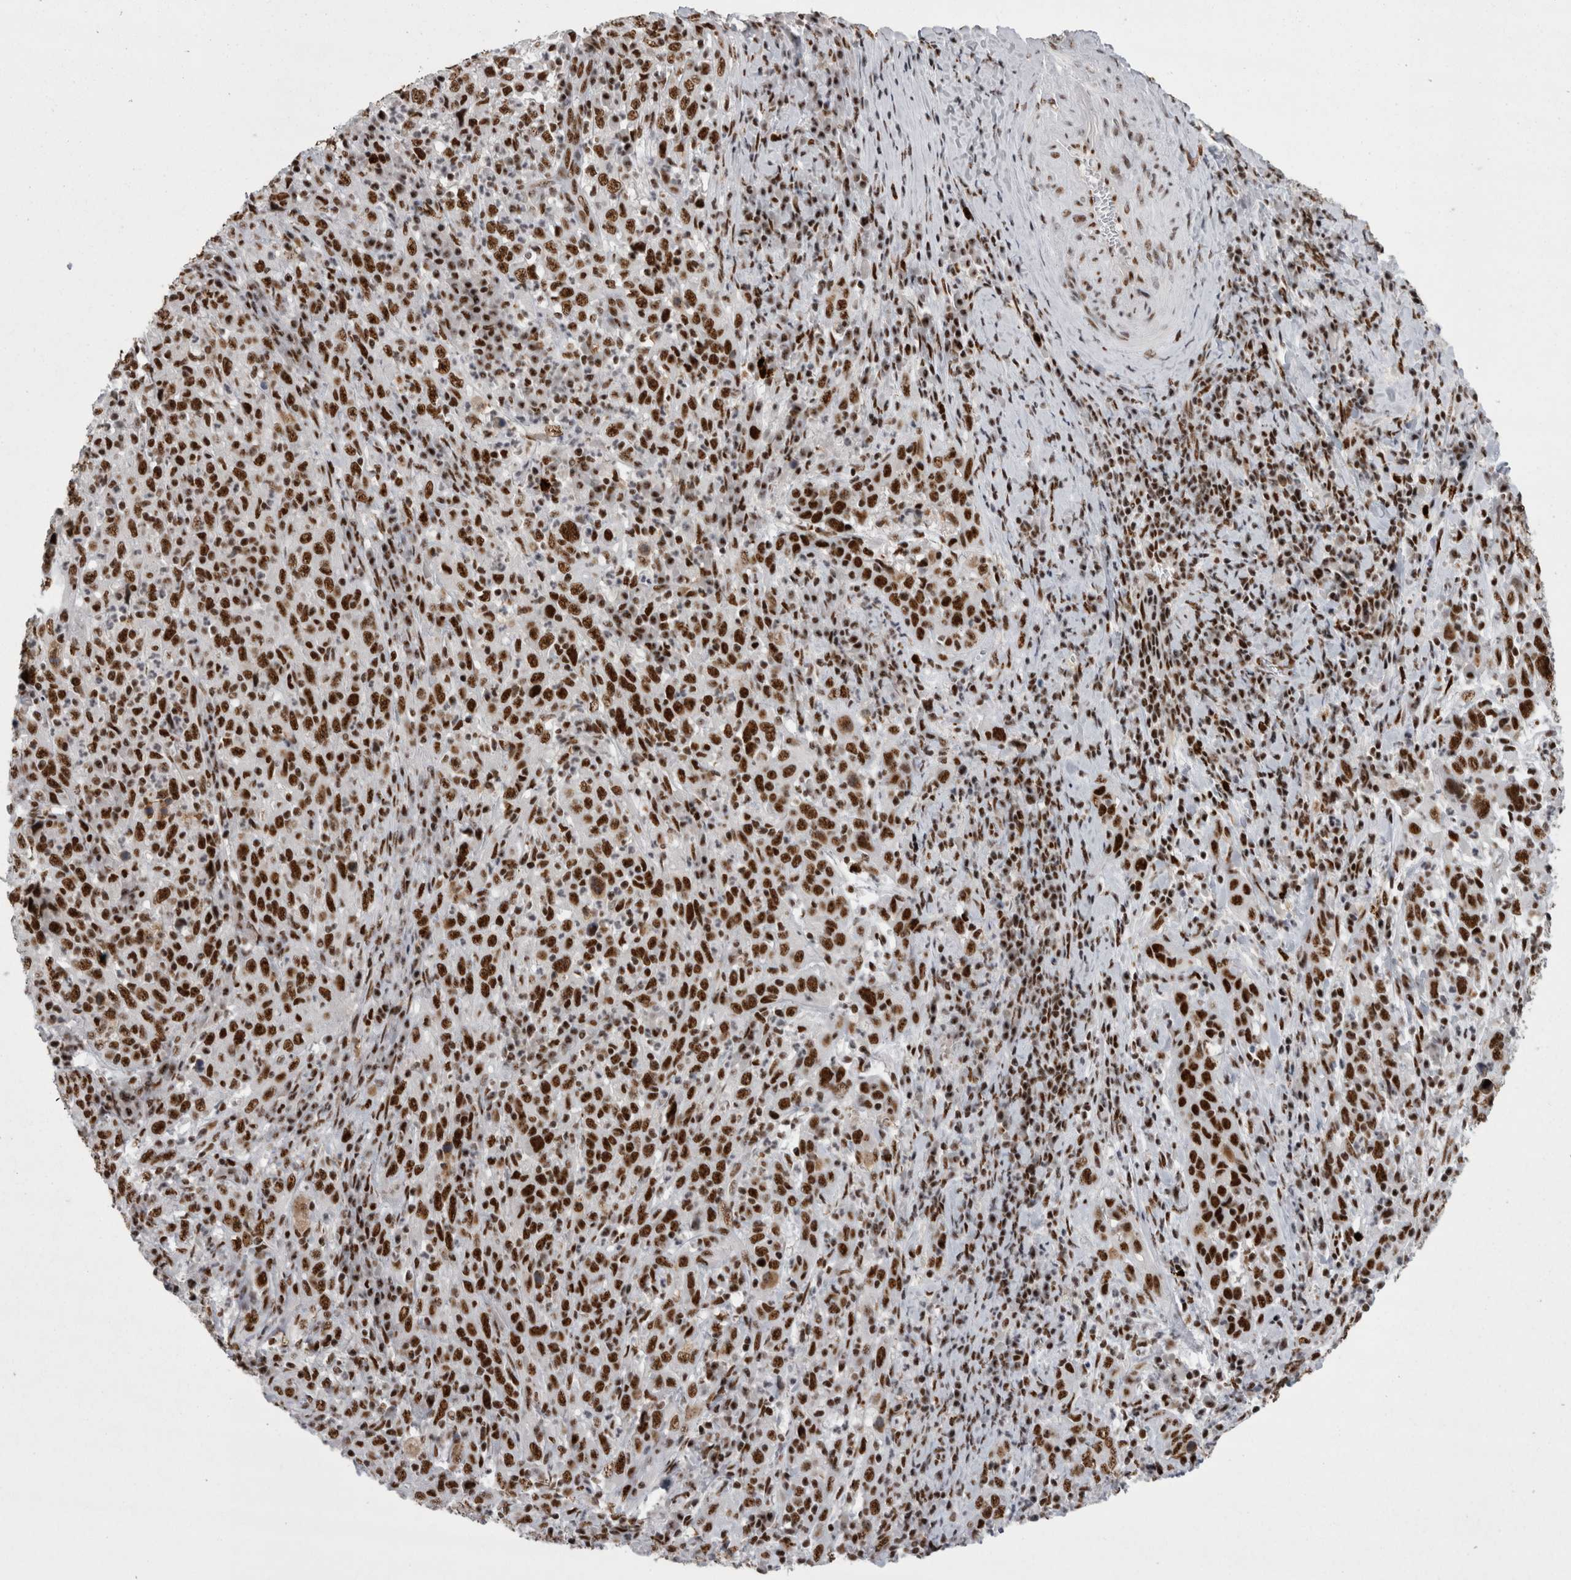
{"staining": {"intensity": "strong", "quantity": ">75%", "location": "nuclear"}, "tissue": "cervical cancer", "cell_type": "Tumor cells", "image_type": "cancer", "snomed": [{"axis": "morphology", "description": "Squamous cell carcinoma, NOS"}, {"axis": "topography", "description": "Cervix"}], "caption": "An image showing strong nuclear expression in approximately >75% of tumor cells in squamous cell carcinoma (cervical), as visualized by brown immunohistochemical staining.", "gene": "SNRNP40", "patient": {"sex": "female", "age": 46}}